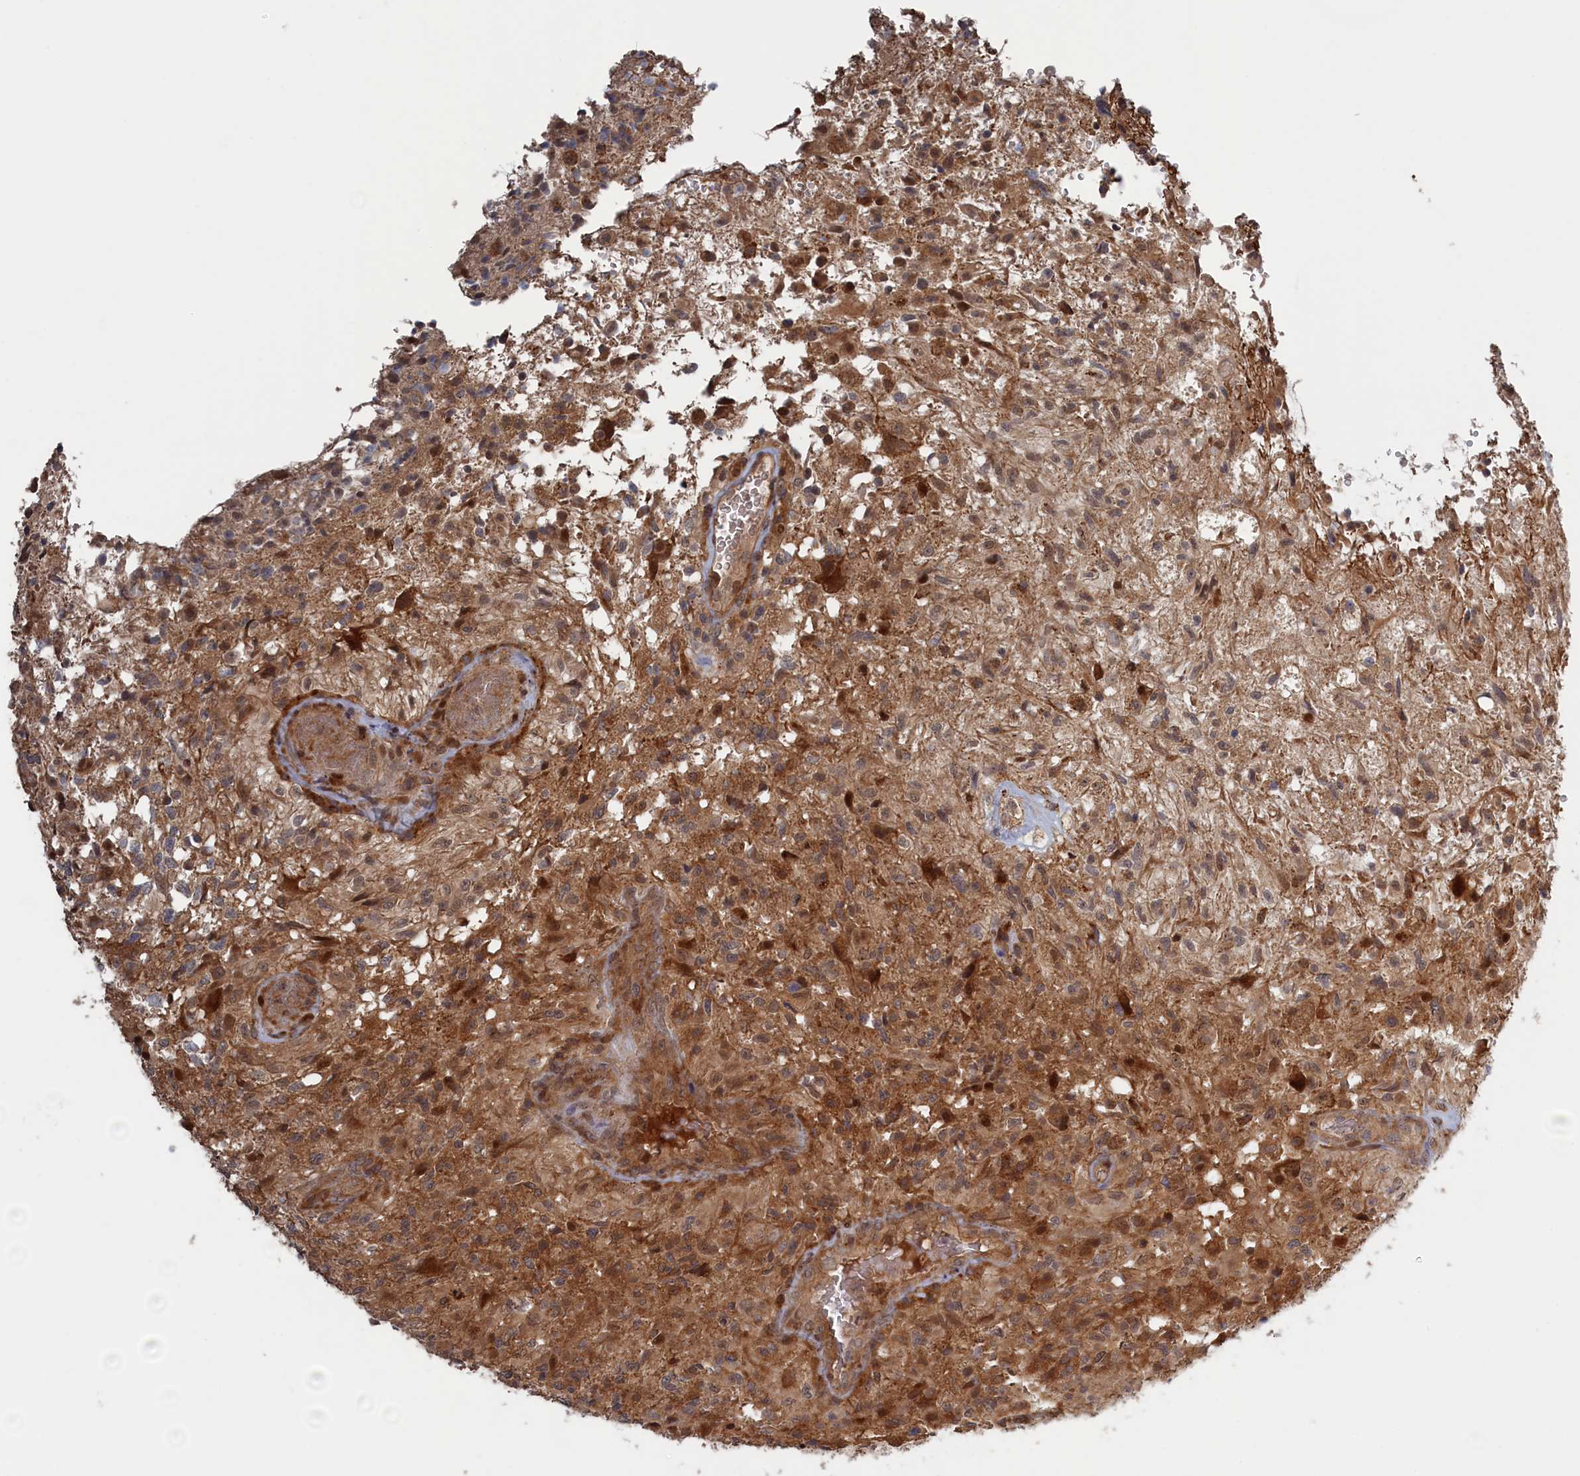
{"staining": {"intensity": "moderate", "quantity": ">75%", "location": "cytoplasmic/membranous,nuclear"}, "tissue": "glioma", "cell_type": "Tumor cells", "image_type": "cancer", "snomed": [{"axis": "morphology", "description": "Glioma, malignant, High grade"}, {"axis": "topography", "description": "Brain"}], "caption": "Human malignant high-grade glioma stained with a brown dye reveals moderate cytoplasmic/membranous and nuclear positive expression in about >75% of tumor cells.", "gene": "ELOVL6", "patient": {"sex": "male", "age": 56}}